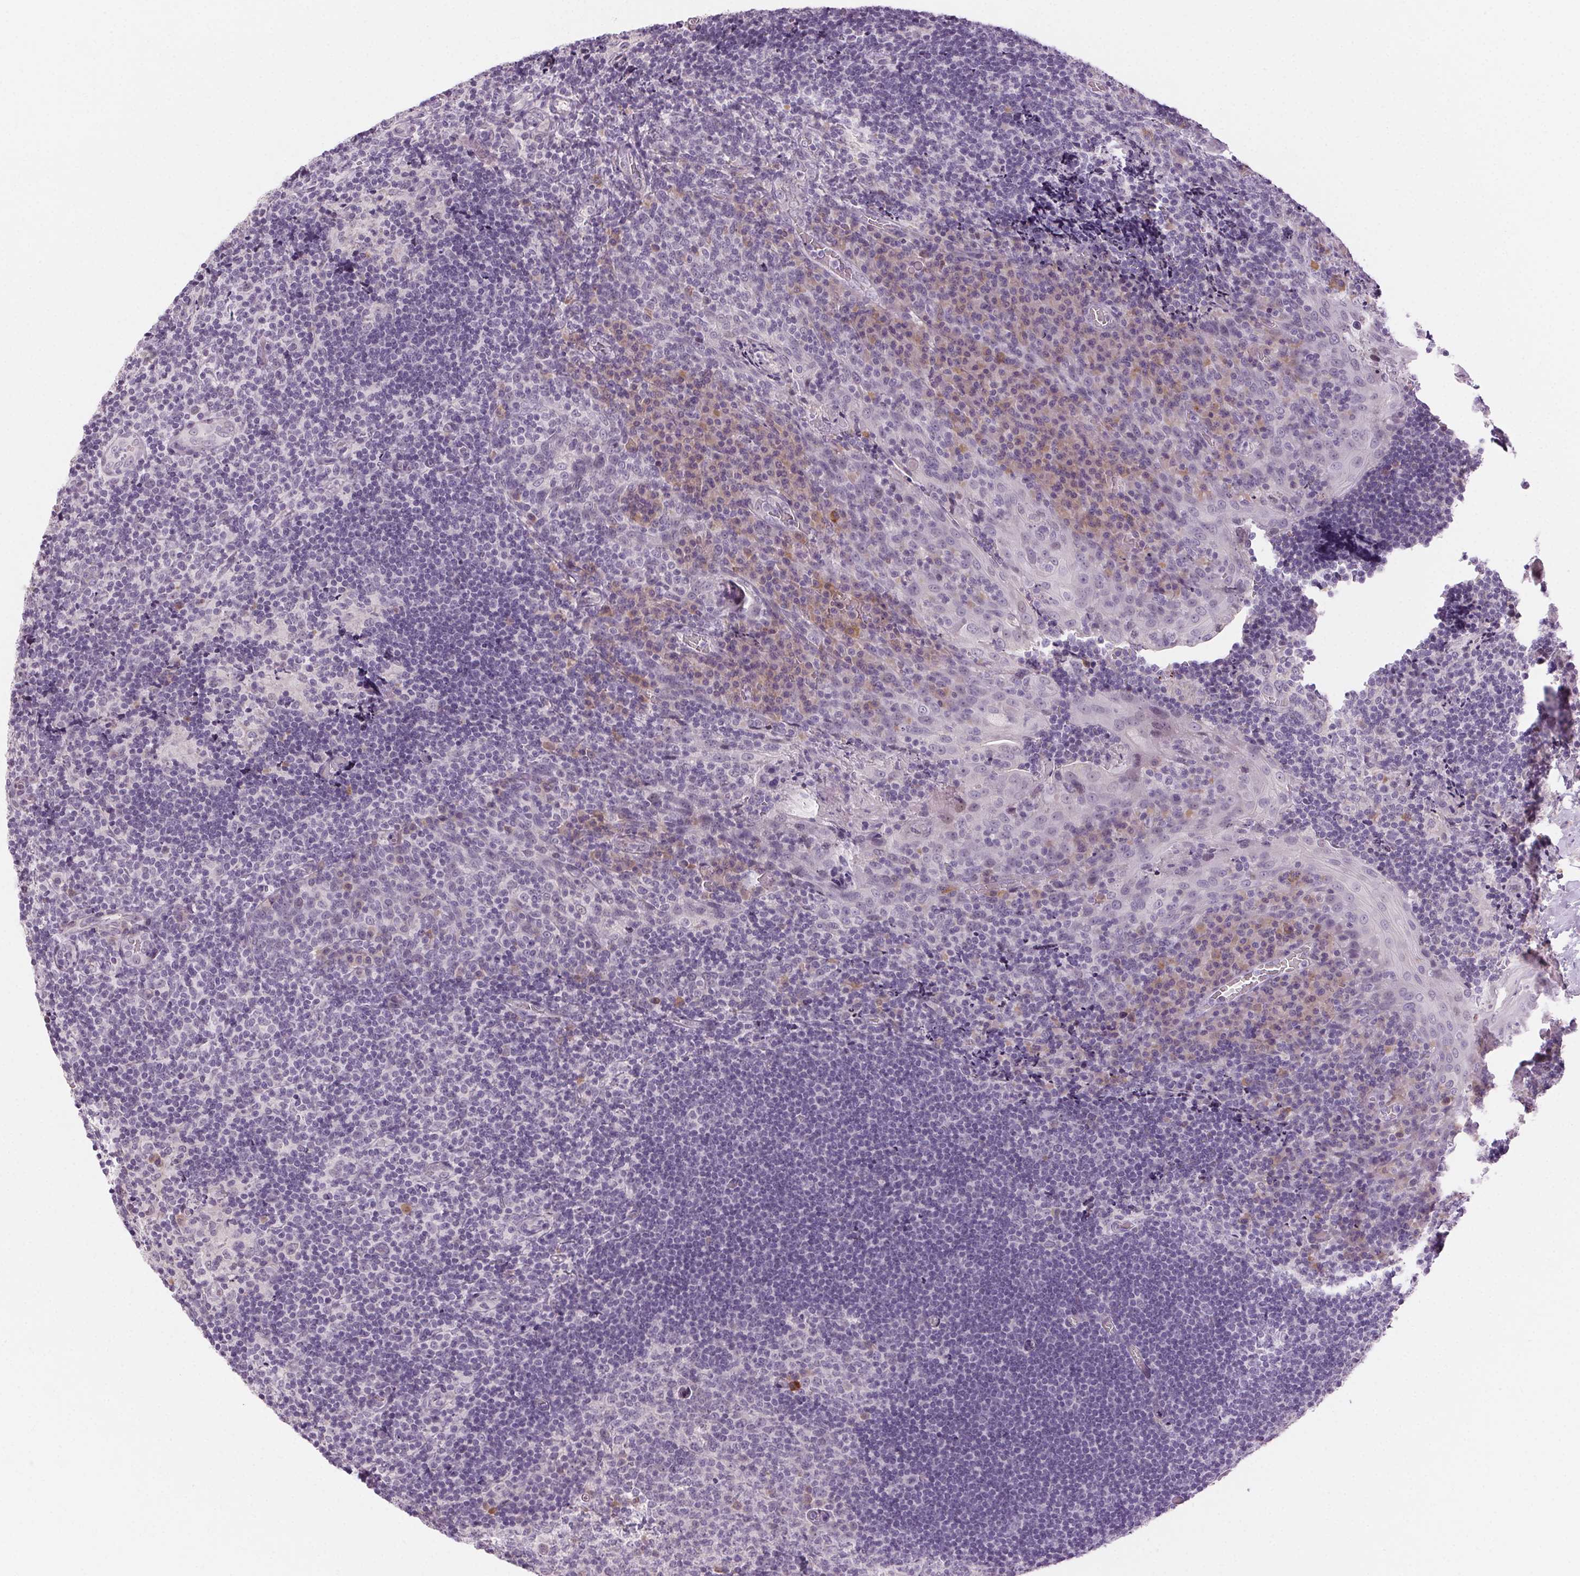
{"staining": {"intensity": "negative", "quantity": "none", "location": "none"}, "tissue": "tonsil", "cell_type": "Germinal center cells", "image_type": "normal", "snomed": [{"axis": "morphology", "description": "Normal tissue, NOS"}, {"axis": "topography", "description": "Tonsil"}], "caption": "Histopathology image shows no significant protein expression in germinal center cells of normal tonsil. (DAB immunohistochemistry, high magnification).", "gene": "HSF5", "patient": {"sex": "male", "age": 17}}